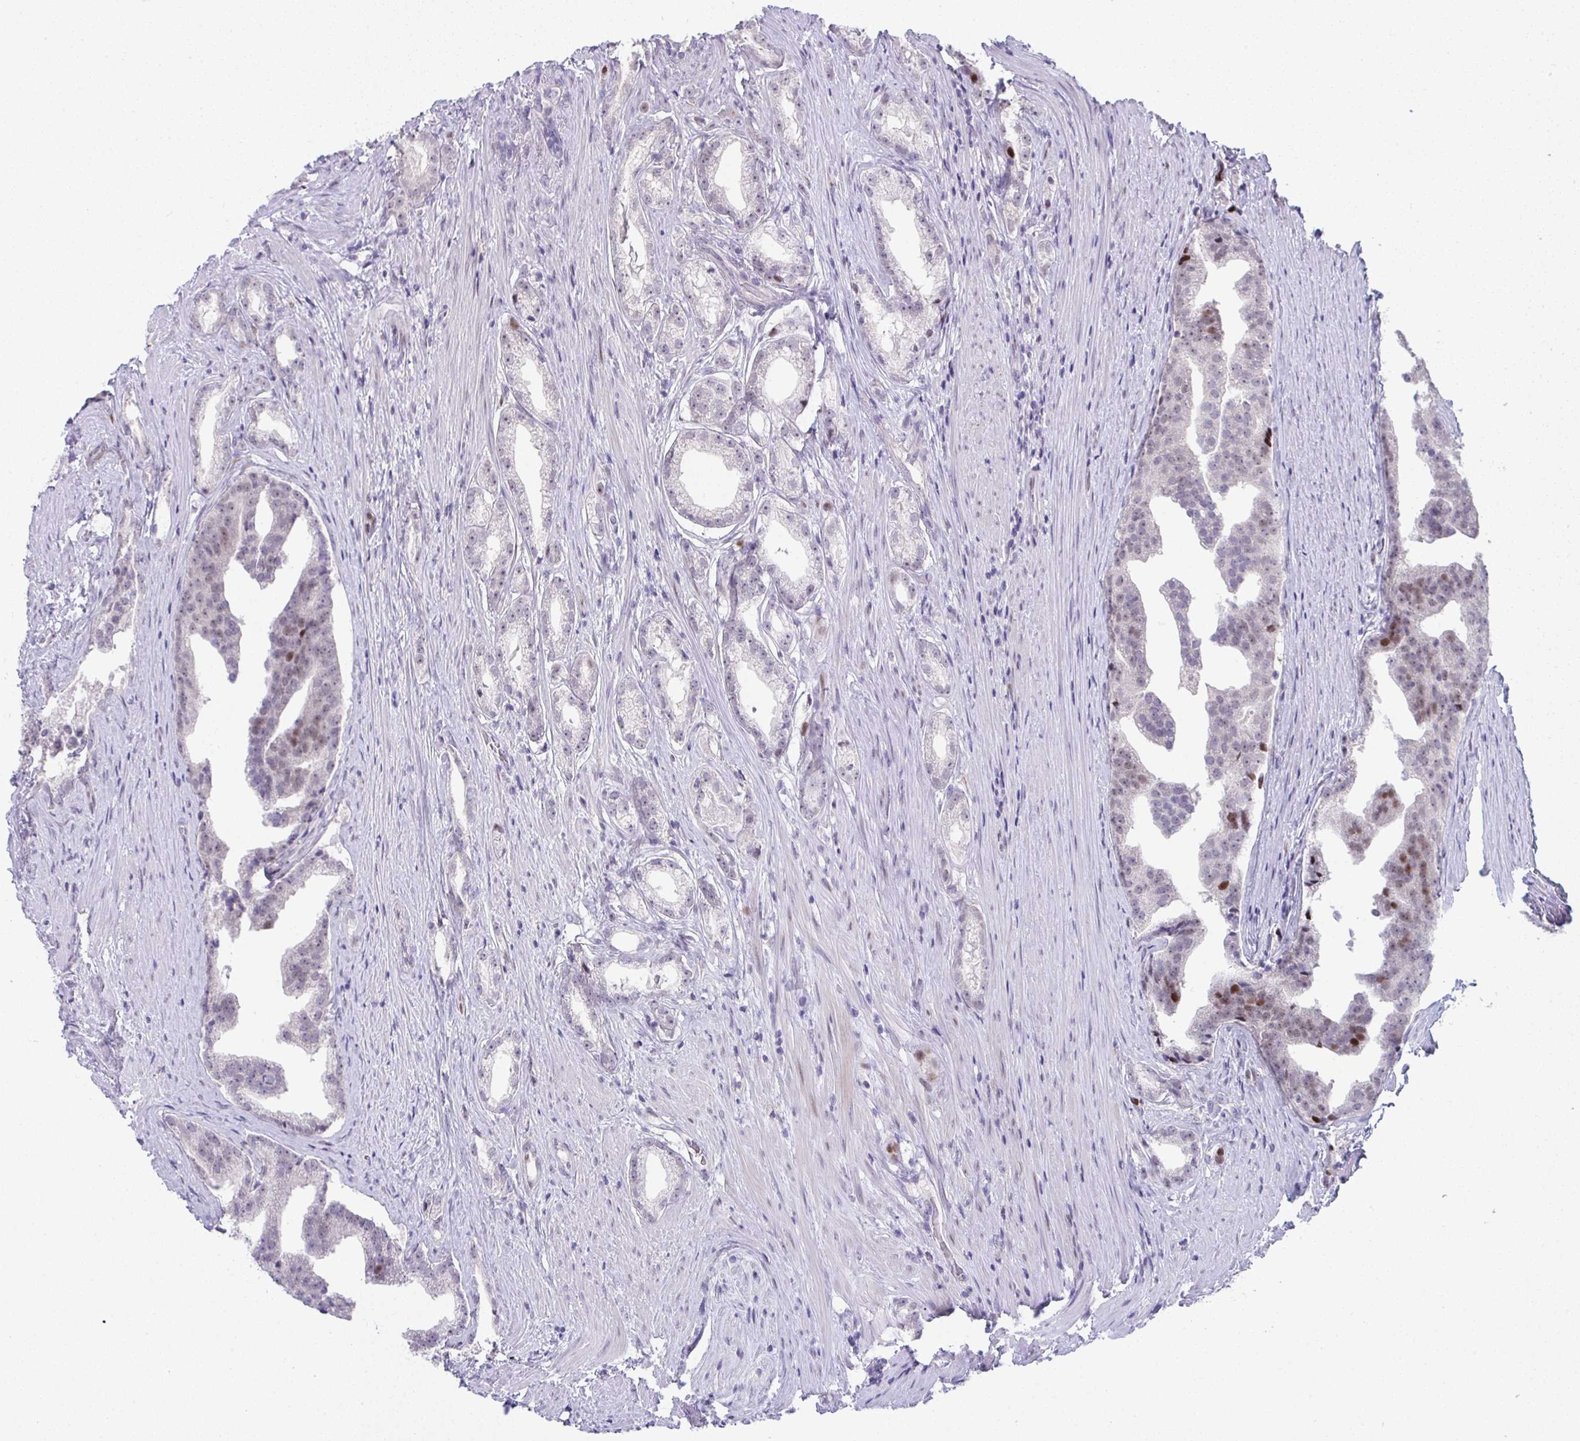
{"staining": {"intensity": "strong", "quantity": "<25%", "location": "nuclear"}, "tissue": "prostate cancer", "cell_type": "Tumor cells", "image_type": "cancer", "snomed": [{"axis": "morphology", "description": "Adenocarcinoma, Low grade"}, {"axis": "topography", "description": "Prostate"}], "caption": "Prostate cancer (low-grade adenocarcinoma) stained with a brown dye exhibits strong nuclear positive staining in approximately <25% of tumor cells.", "gene": "GALNT16", "patient": {"sex": "male", "age": 65}}